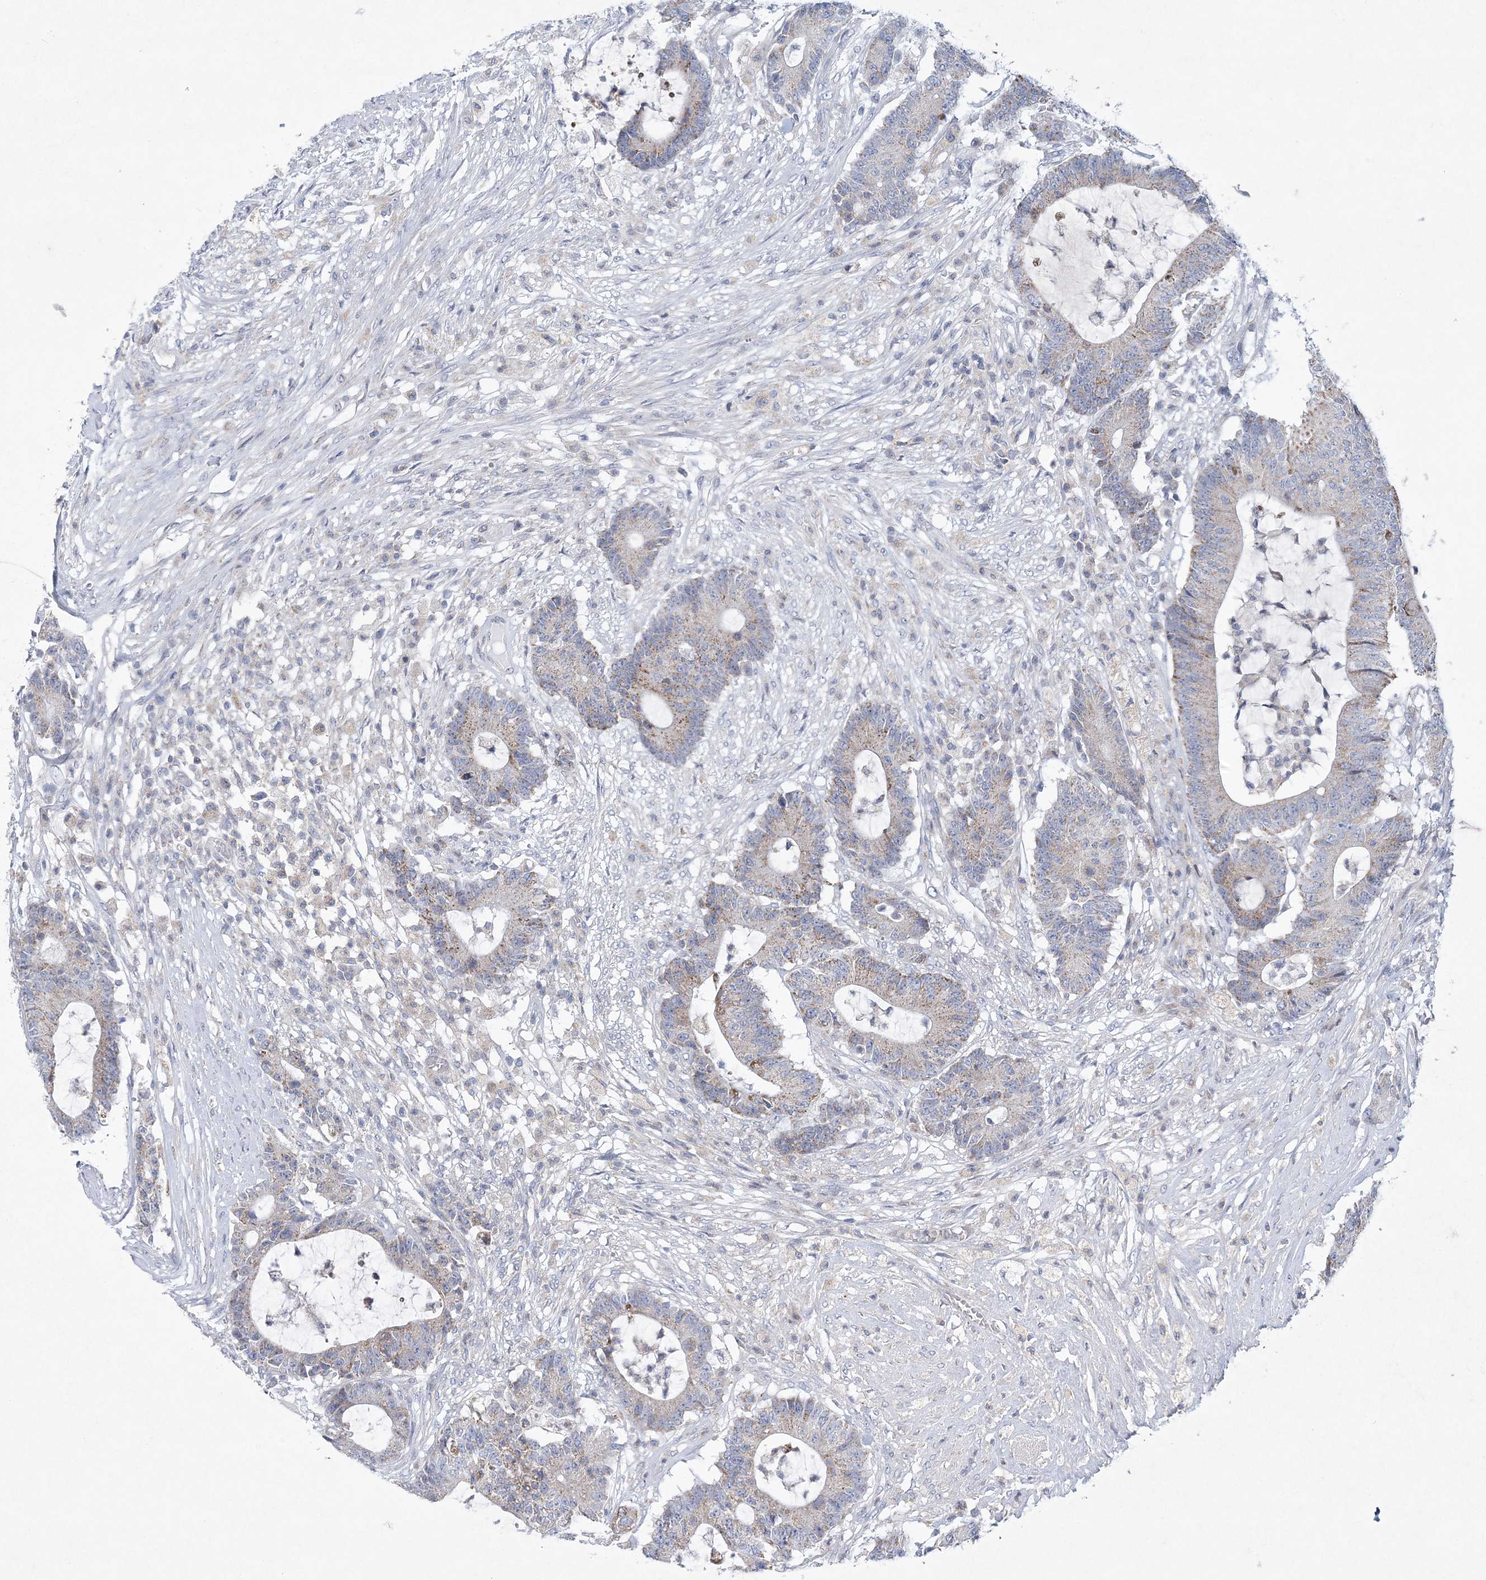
{"staining": {"intensity": "weak", "quantity": ">75%", "location": "cytoplasmic/membranous"}, "tissue": "colorectal cancer", "cell_type": "Tumor cells", "image_type": "cancer", "snomed": [{"axis": "morphology", "description": "Adenocarcinoma, NOS"}, {"axis": "topography", "description": "Colon"}], "caption": "Immunohistochemistry (IHC) micrograph of neoplastic tissue: human colorectal cancer stained using IHC reveals low levels of weak protein expression localized specifically in the cytoplasmic/membranous of tumor cells, appearing as a cytoplasmic/membranous brown color.", "gene": "NIPAL1", "patient": {"sex": "female", "age": 84}}